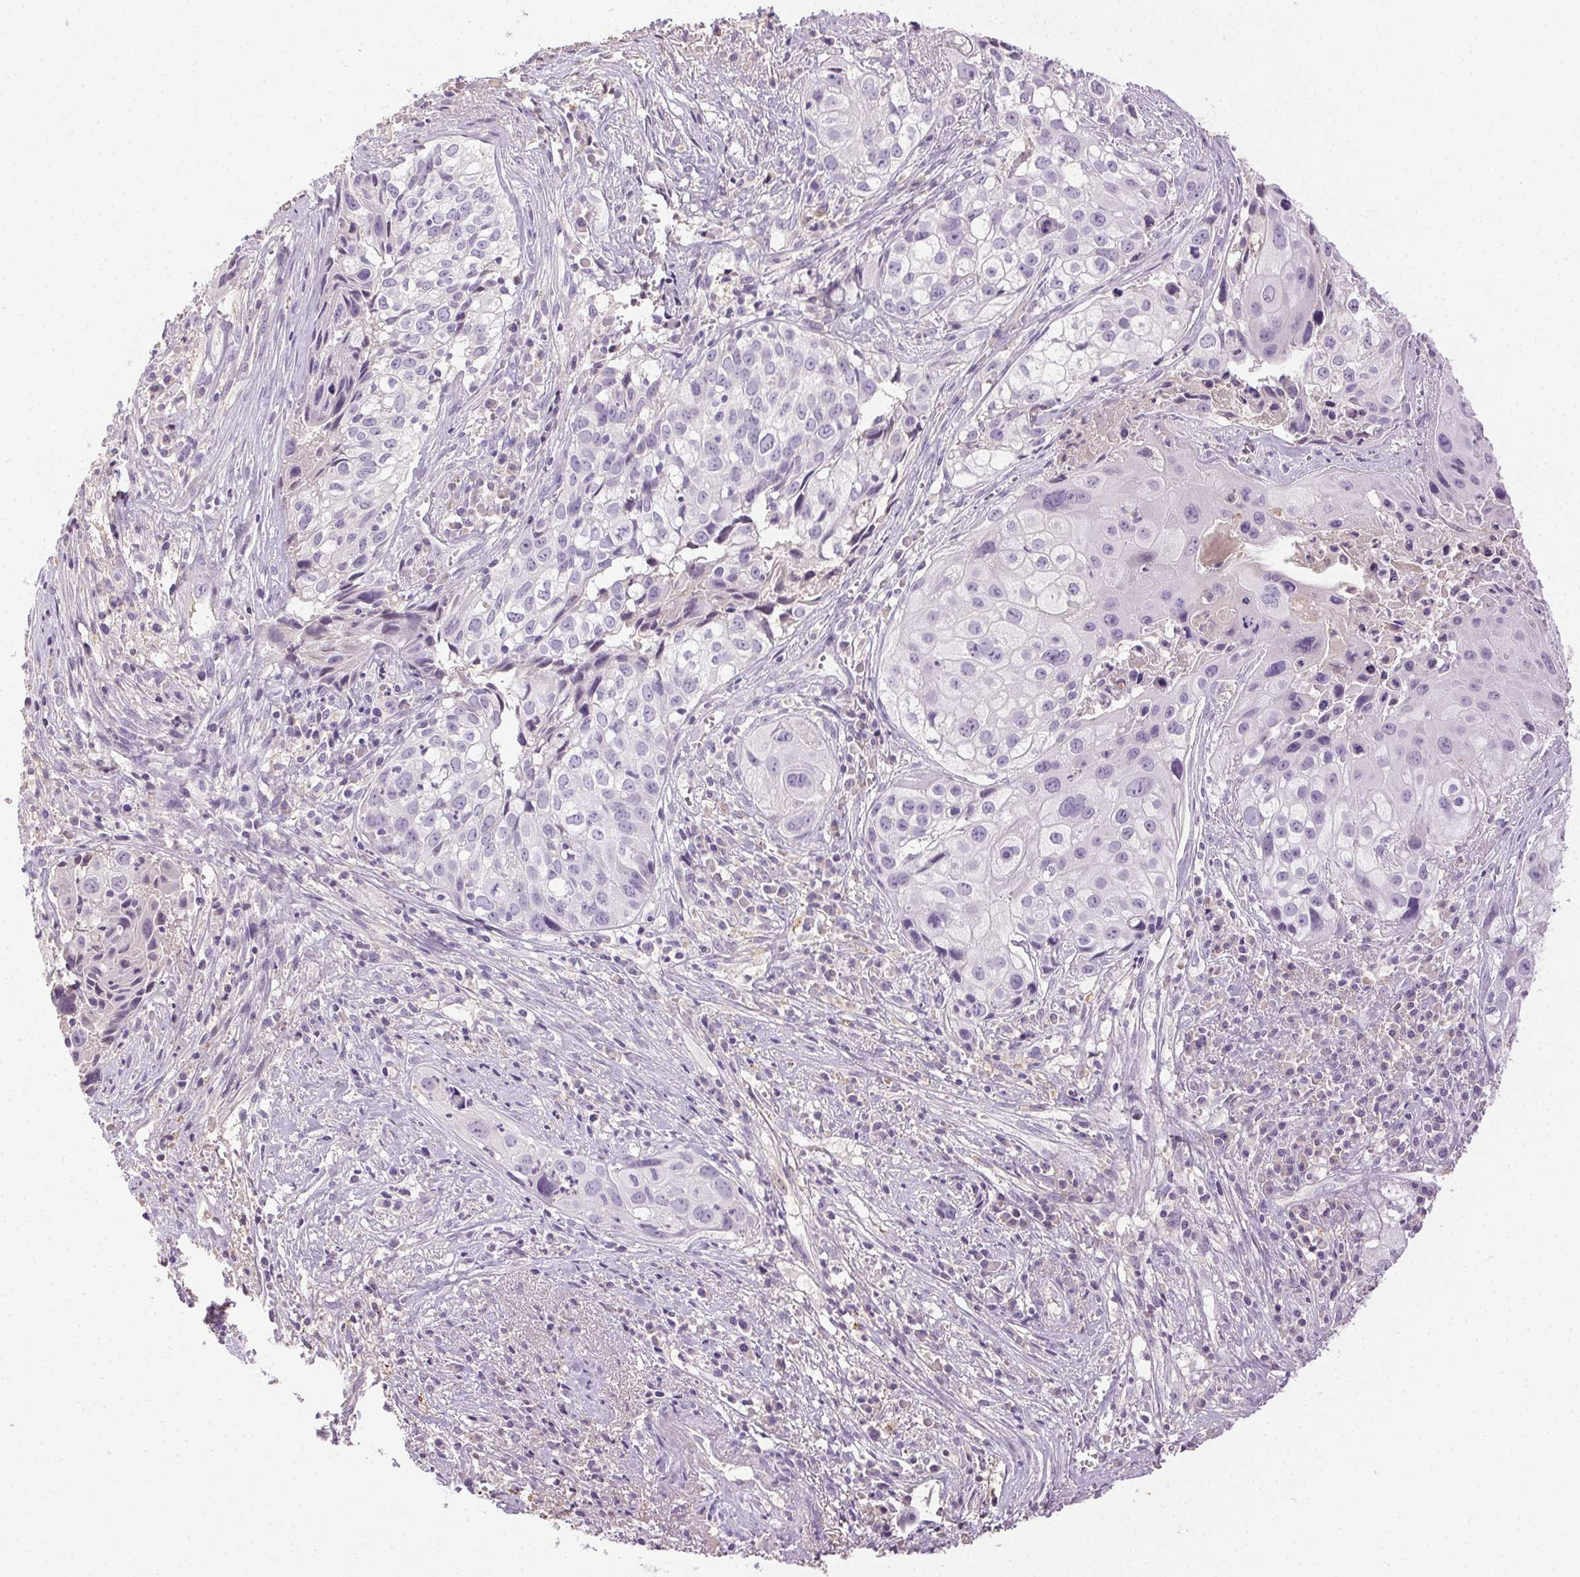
{"staining": {"intensity": "negative", "quantity": "none", "location": "none"}, "tissue": "cervical cancer", "cell_type": "Tumor cells", "image_type": "cancer", "snomed": [{"axis": "morphology", "description": "Squamous cell carcinoma, NOS"}, {"axis": "topography", "description": "Cervix"}], "caption": "IHC histopathology image of squamous cell carcinoma (cervical) stained for a protein (brown), which reveals no expression in tumor cells.", "gene": "BPIFB2", "patient": {"sex": "female", "age": 53}}